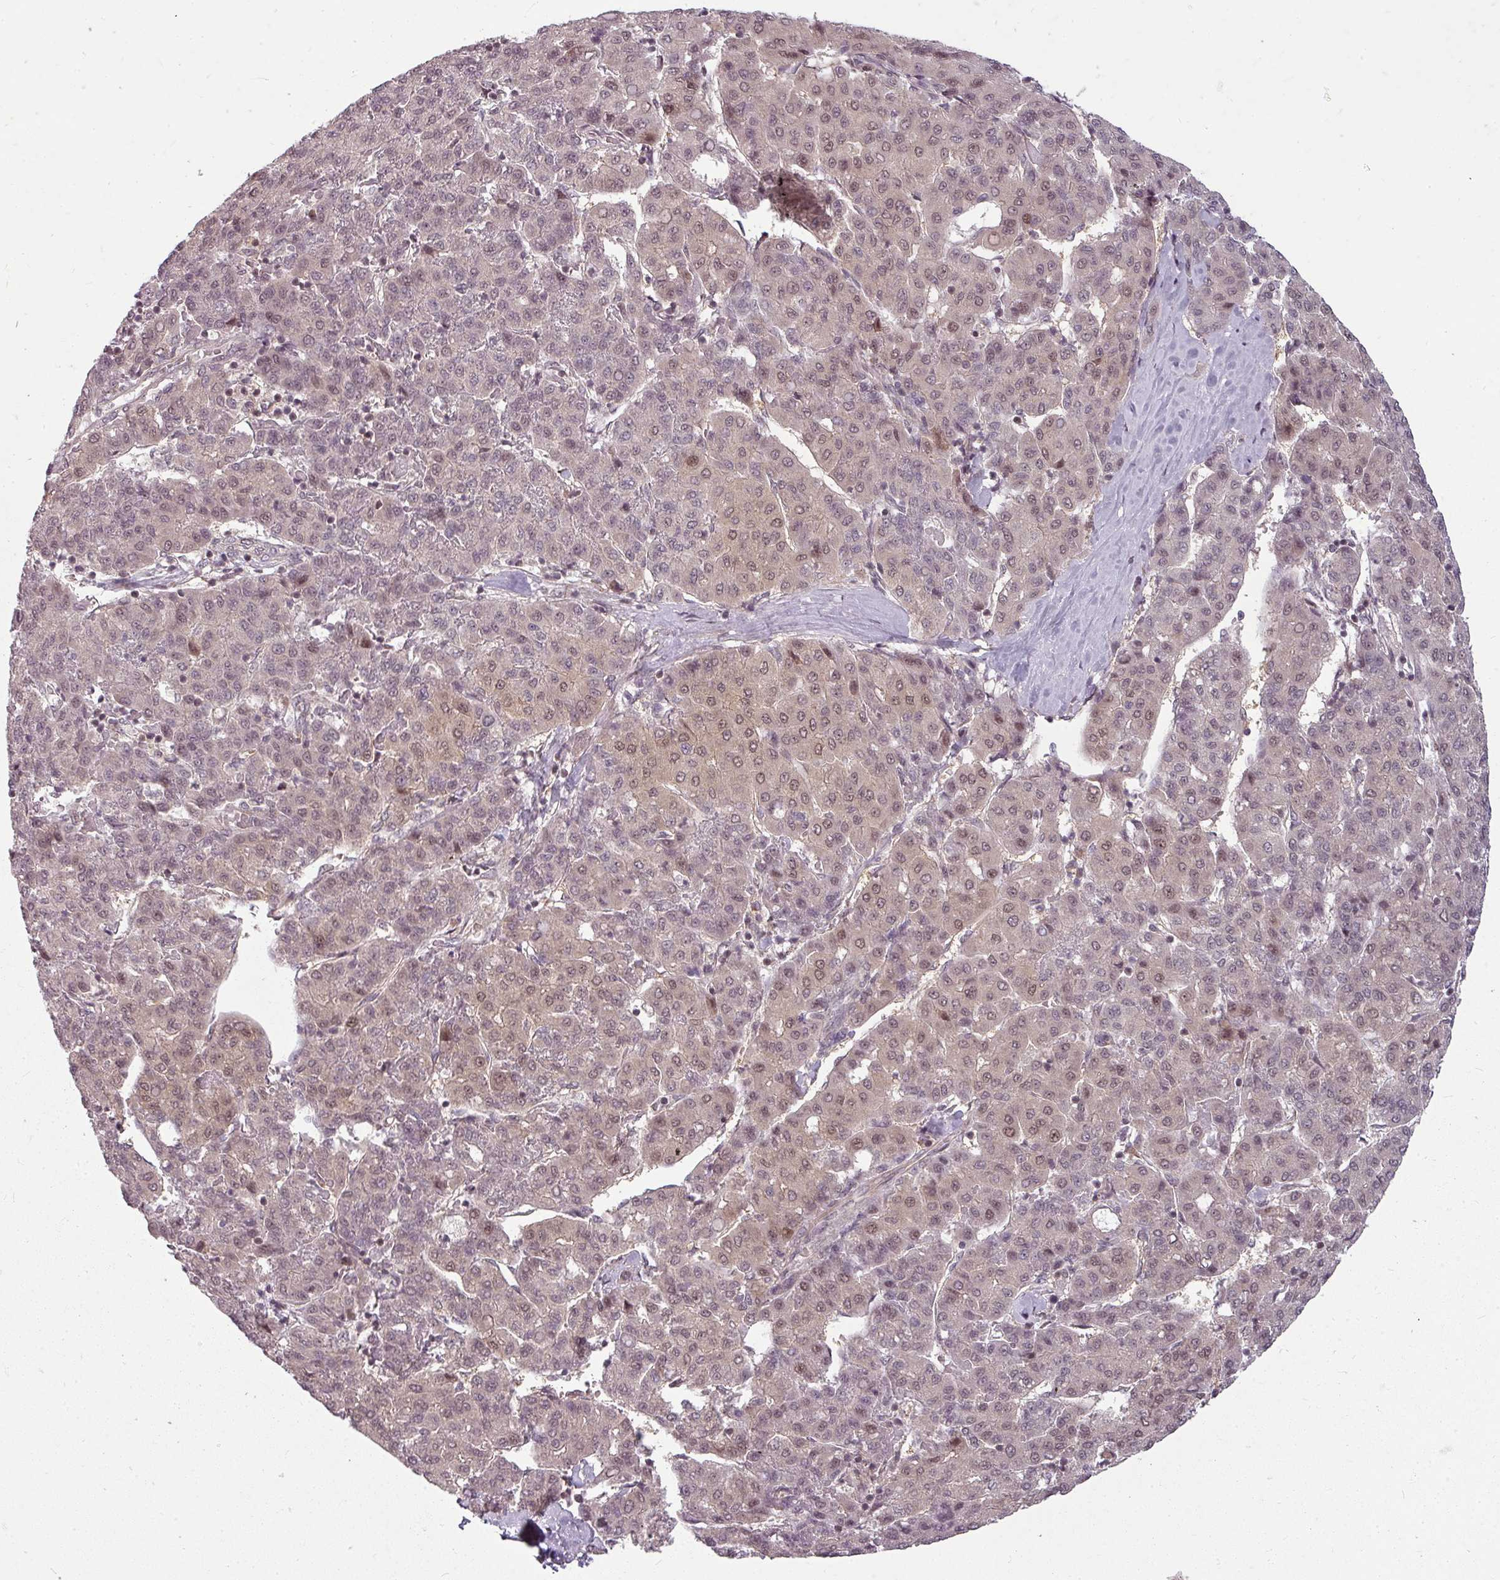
{"staining": {"intensity": "weak", "quantity": ">75%", "location": "cytoplasmic/membranous,nuclear"}, "tissue": "liver cancer", "cell_type": "Tumor cells", "image_type": "cancer", "snomed": [{"axis": "morphology", "description": "Carcinoma, Hepatocellular, NOS"}, {"axis": "topography", "description": "Liver"}], "caption": "A low amount of weak cytoplasmic/membranous and nuclear positivity is identified in about >75% of tumor cells in hepatocellular carcinoma (liver) tissue.", "gene": "CLIC1", "patient": {"sex": "male", "age": 65}}